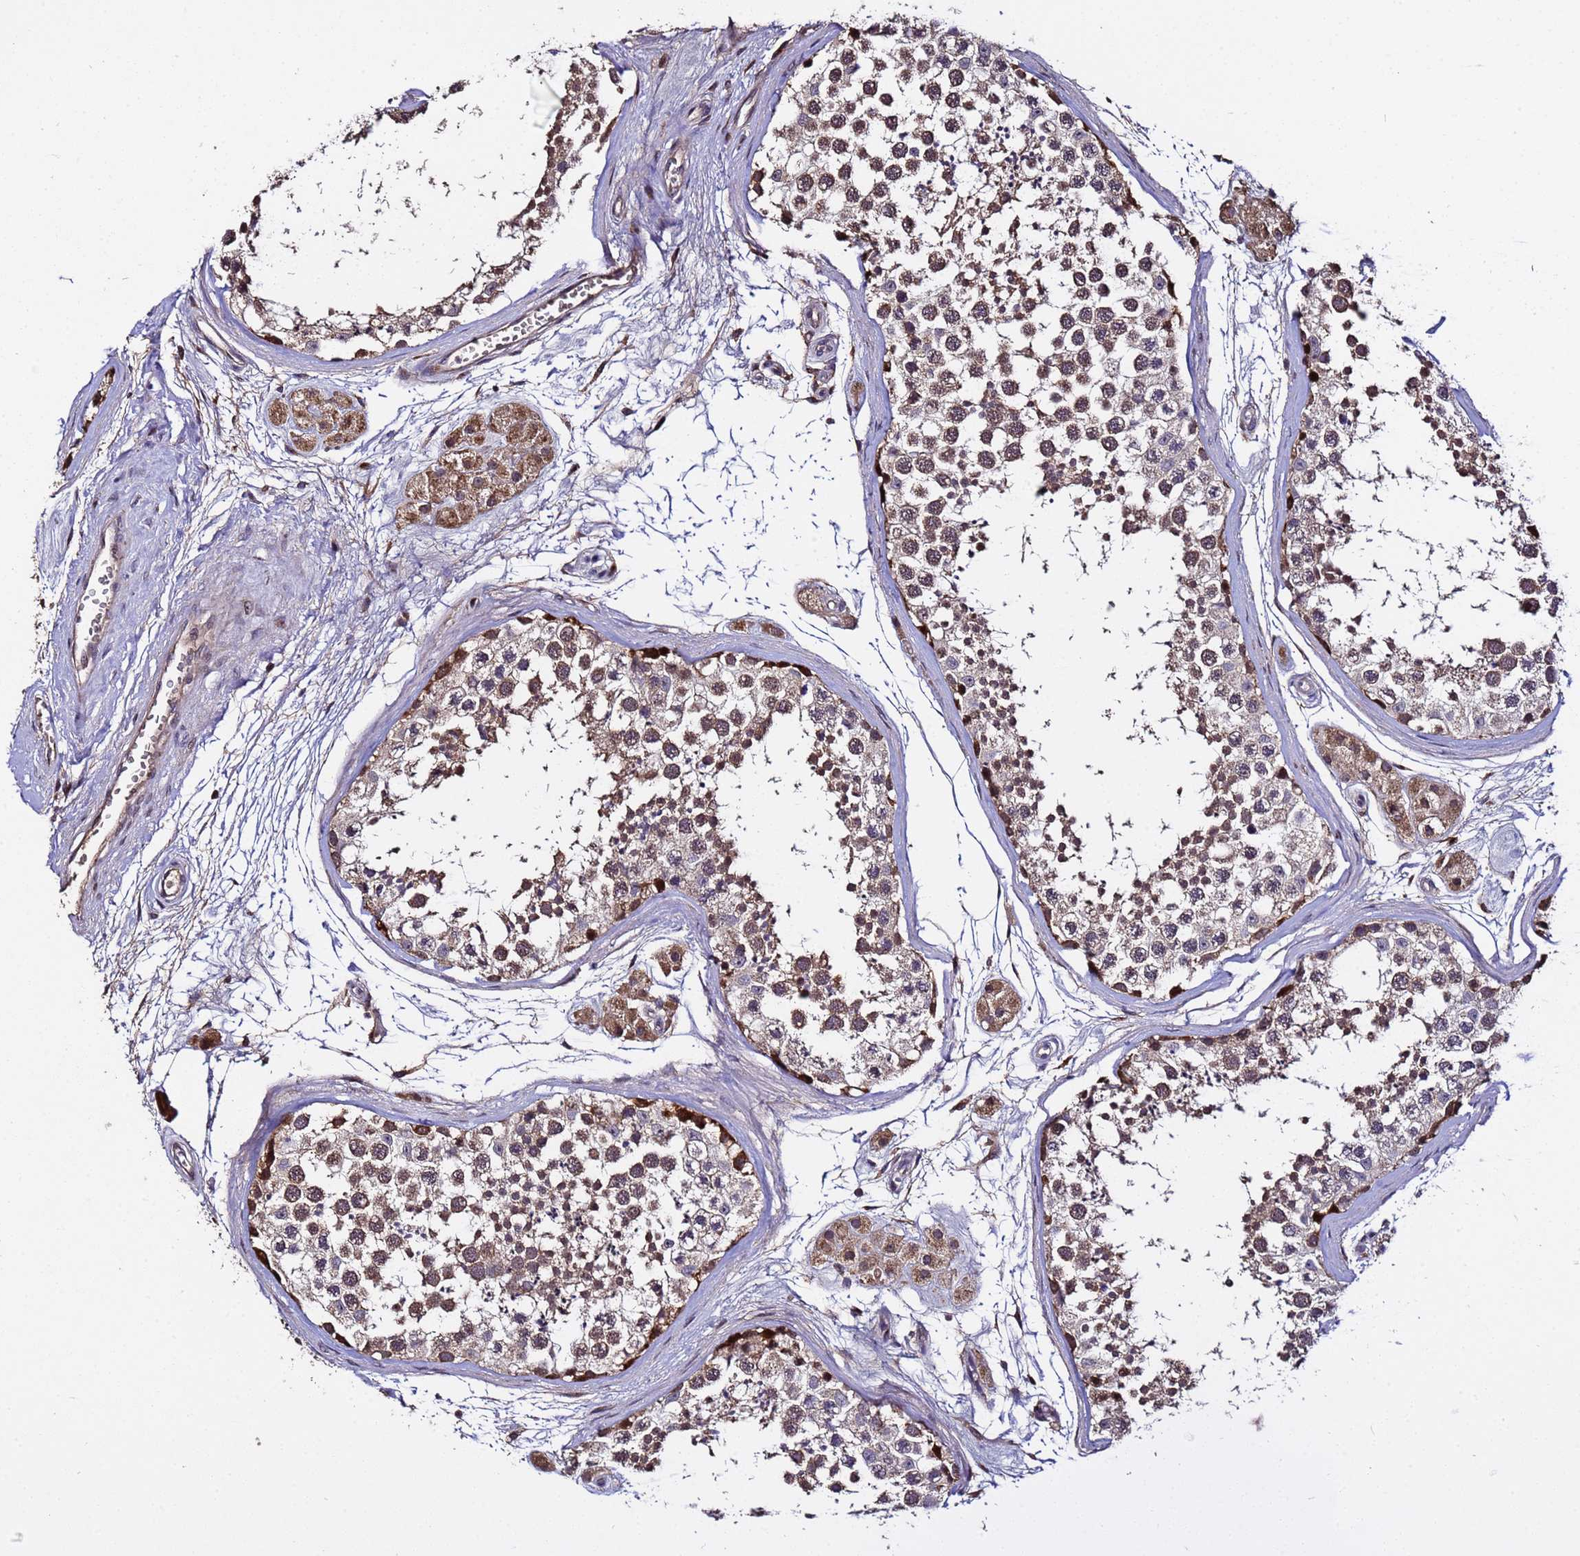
{"staining": {"intensity": "strong", "quantity": "<25%", "location": "cytoplasmic/membranous,nuclear"}, "tissue": "testis", "cell_type": "Cells in seminiferous ducts", "image_type": "normal", "snomed": [{"axis": "morphology", "description": "Normal tissue, NOS"}, {"axis": "topography", "description": "Testis"}], "caption": "Immunohistochemical staining of unremarkable human testis demonstrates <25% levels of strong cytoplasmic/membranous,nuclear protein staining in about <25% of cells in seminiferous ducts. (Stains: DAB (3,3'-diaminobenzidine) in brown, nuclei in blue, Microscopy: brightfield microscopy at high magnification).", "gene": "WNK4", "patient": {"sex": "male", "age": 56}}